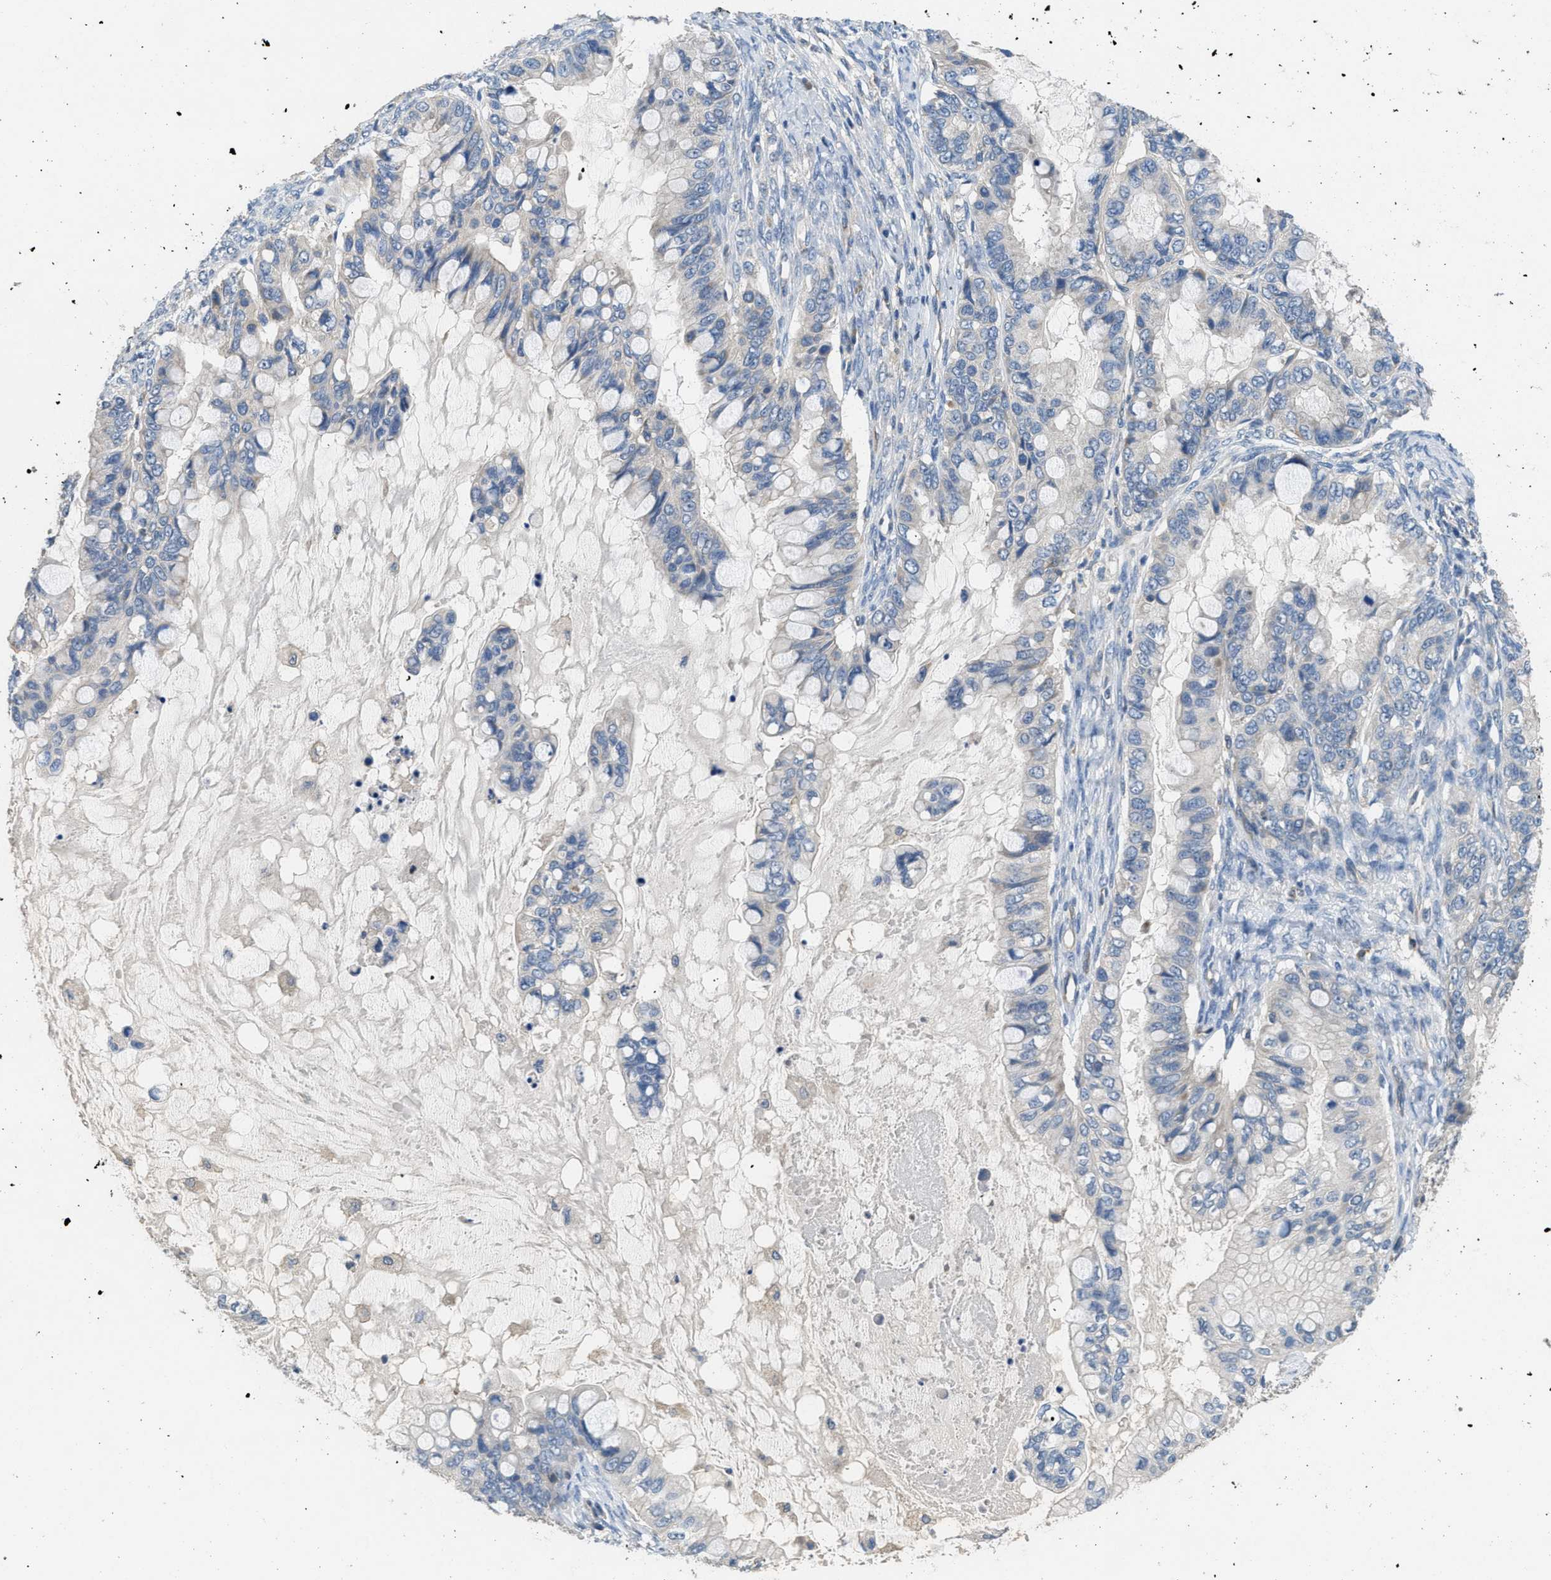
{"staining": {"intensity": "weak", "quantity": "<25%", "location": "cytoplasmic/membranous"}, "tissue": "ovarian cancer", "cell_type": "Tumor cells", "image_type": "cancer", "snomed": [{"axis": "morphology", "description": "Cystadenocarcinoma, mucinous, NOS"}, {"axis": "topography", "description": "Ovary"}], "caption": "Tumor cells are negative for brown protein staining in ovarian cancer (mucinous cystadenocarcinoma).", "gene": "DGKE", "patient": {"sex": "female", "age": 80}}